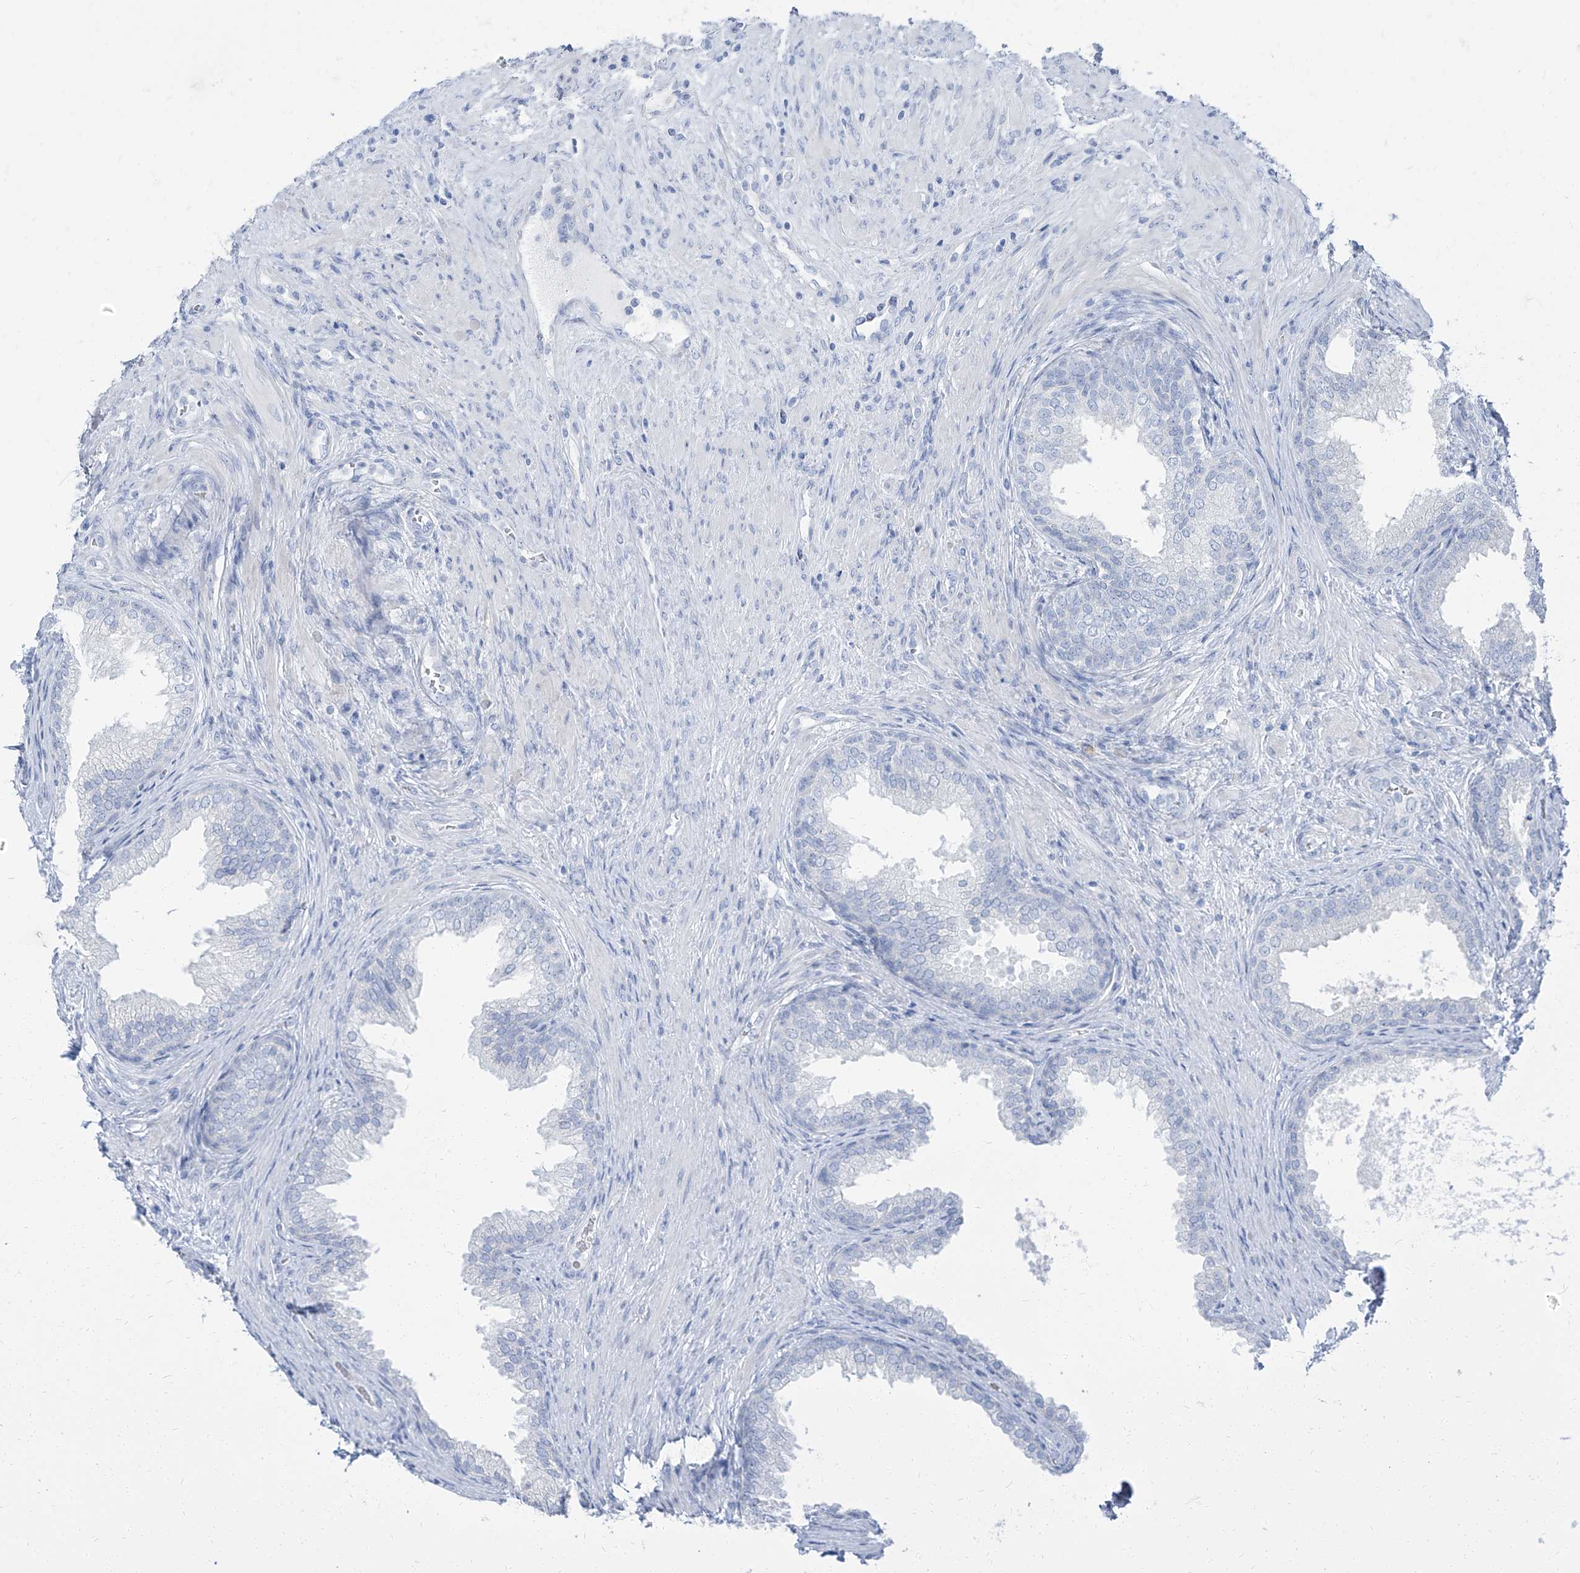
{"staining": {"intensity": "negative", "quantity": "none", "location": "none"}, "tissue": "prostate", "cell_type": "Glandular cells", "image_type": "normal", "snomed": [{"axis": "morphology", "description": "Normal tissue, NOS"}, {"axis": "topography", "description": "Prostate"}], "caption": "An IHC micrograph of normal prostate is shown. There is no staining in glandular cells of prostate.", "gene": "TXLNB", "patient": {"sex": "male", "age": 76}}